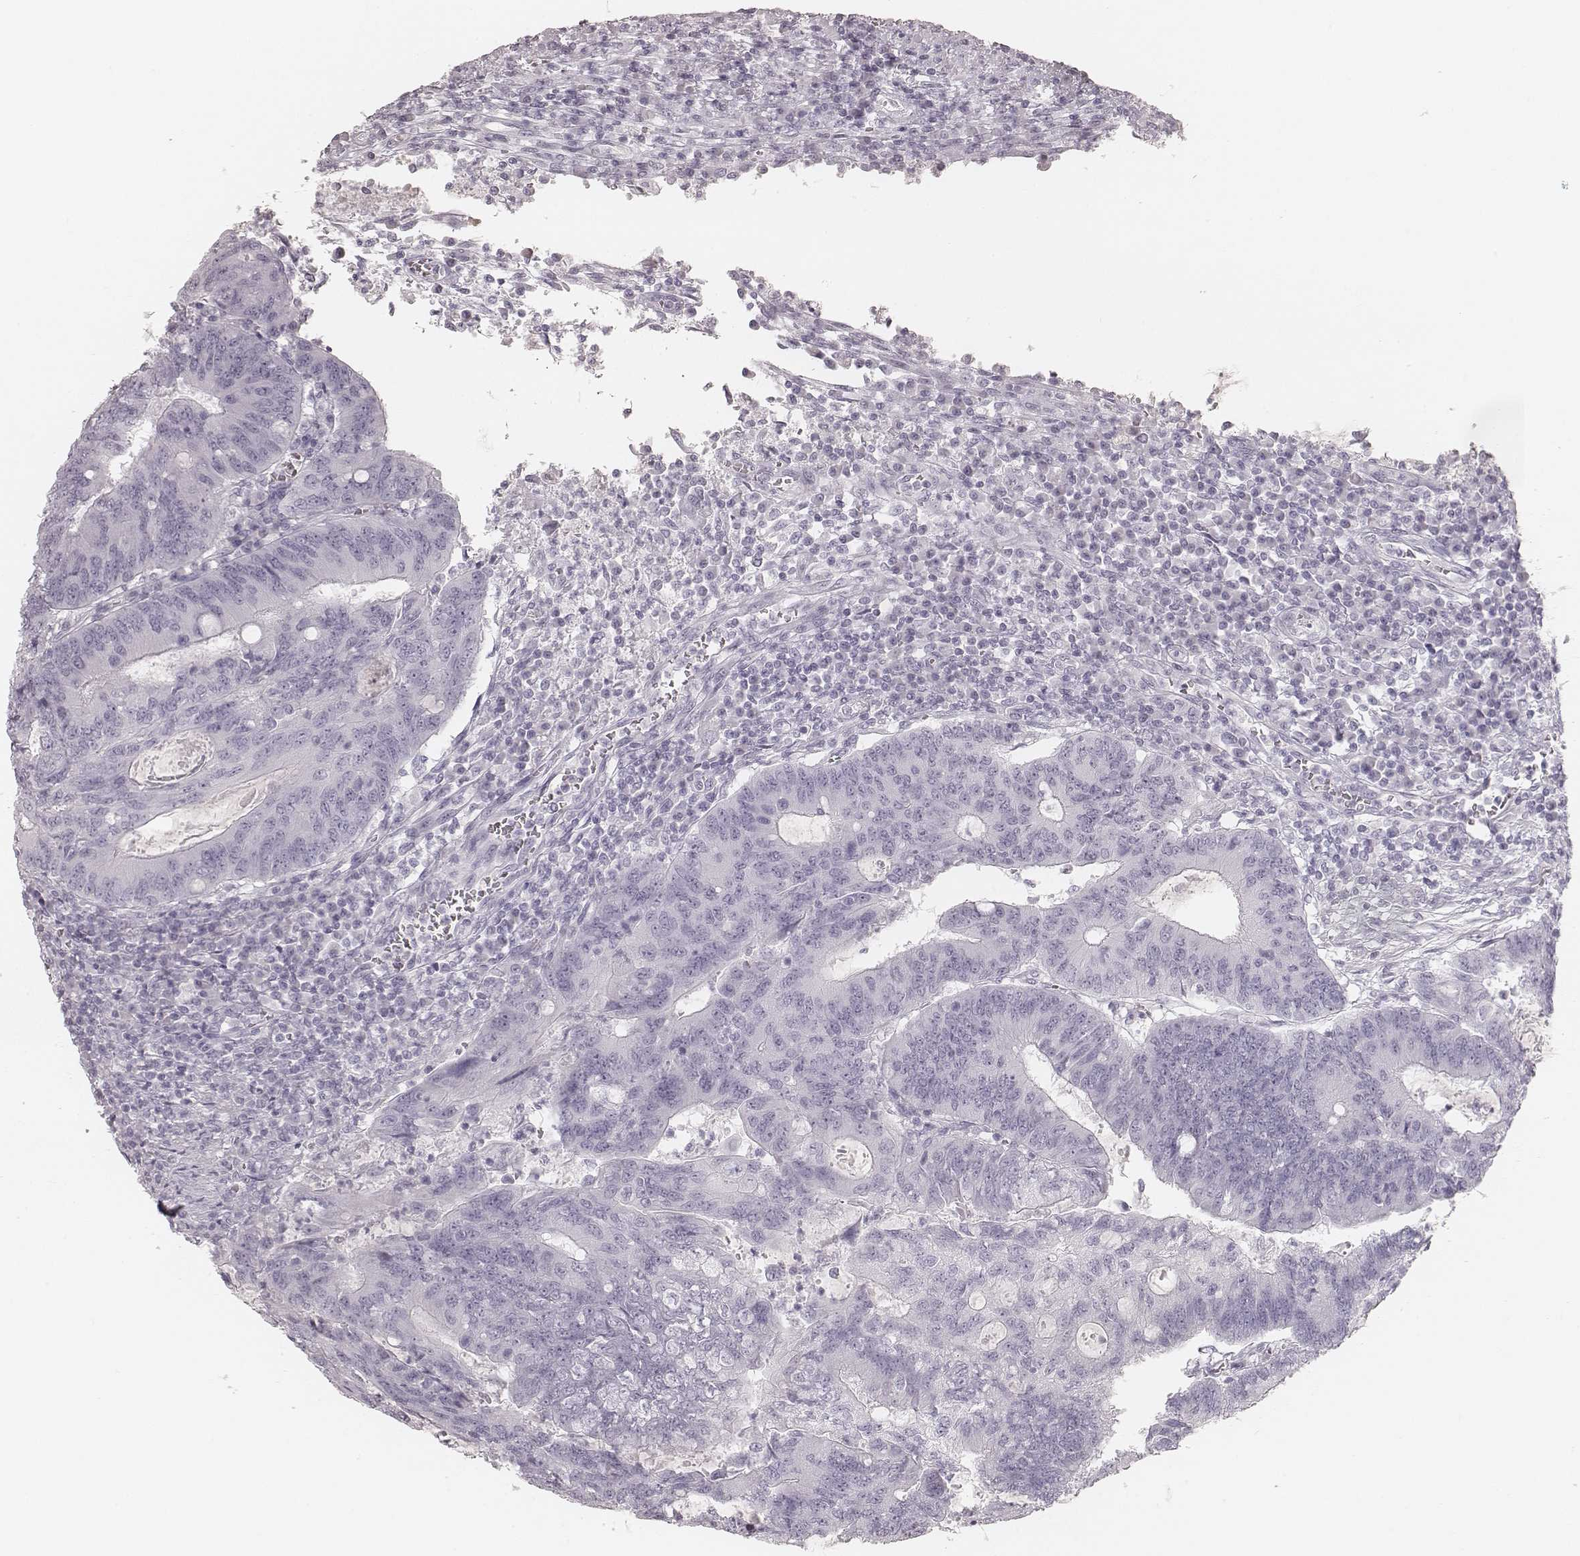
{"staining": {"intensity": "negative", "quantity": "none", "location": "none"}, "tissue": "colorectal cancer", "cell_type": "Tumor cells", "image_type": "cancer", "snomed": [{"axis": "morphology", "description": "Adenocarcinoma, NOS"}, {"axis": "topography", "description": "Colon"}], "caption": "High power microscopy histopathology image of an IHC histopathology image of colorectal adenocarcinoma, revealing no significant staining in tumor cells. (Stains: DAB IHC with hematoxylin counter stain, Microscopy: brightfield microscopy at high magnification).", "gene": "KRT82", "patient": {"sex": "male", "age": 67}}